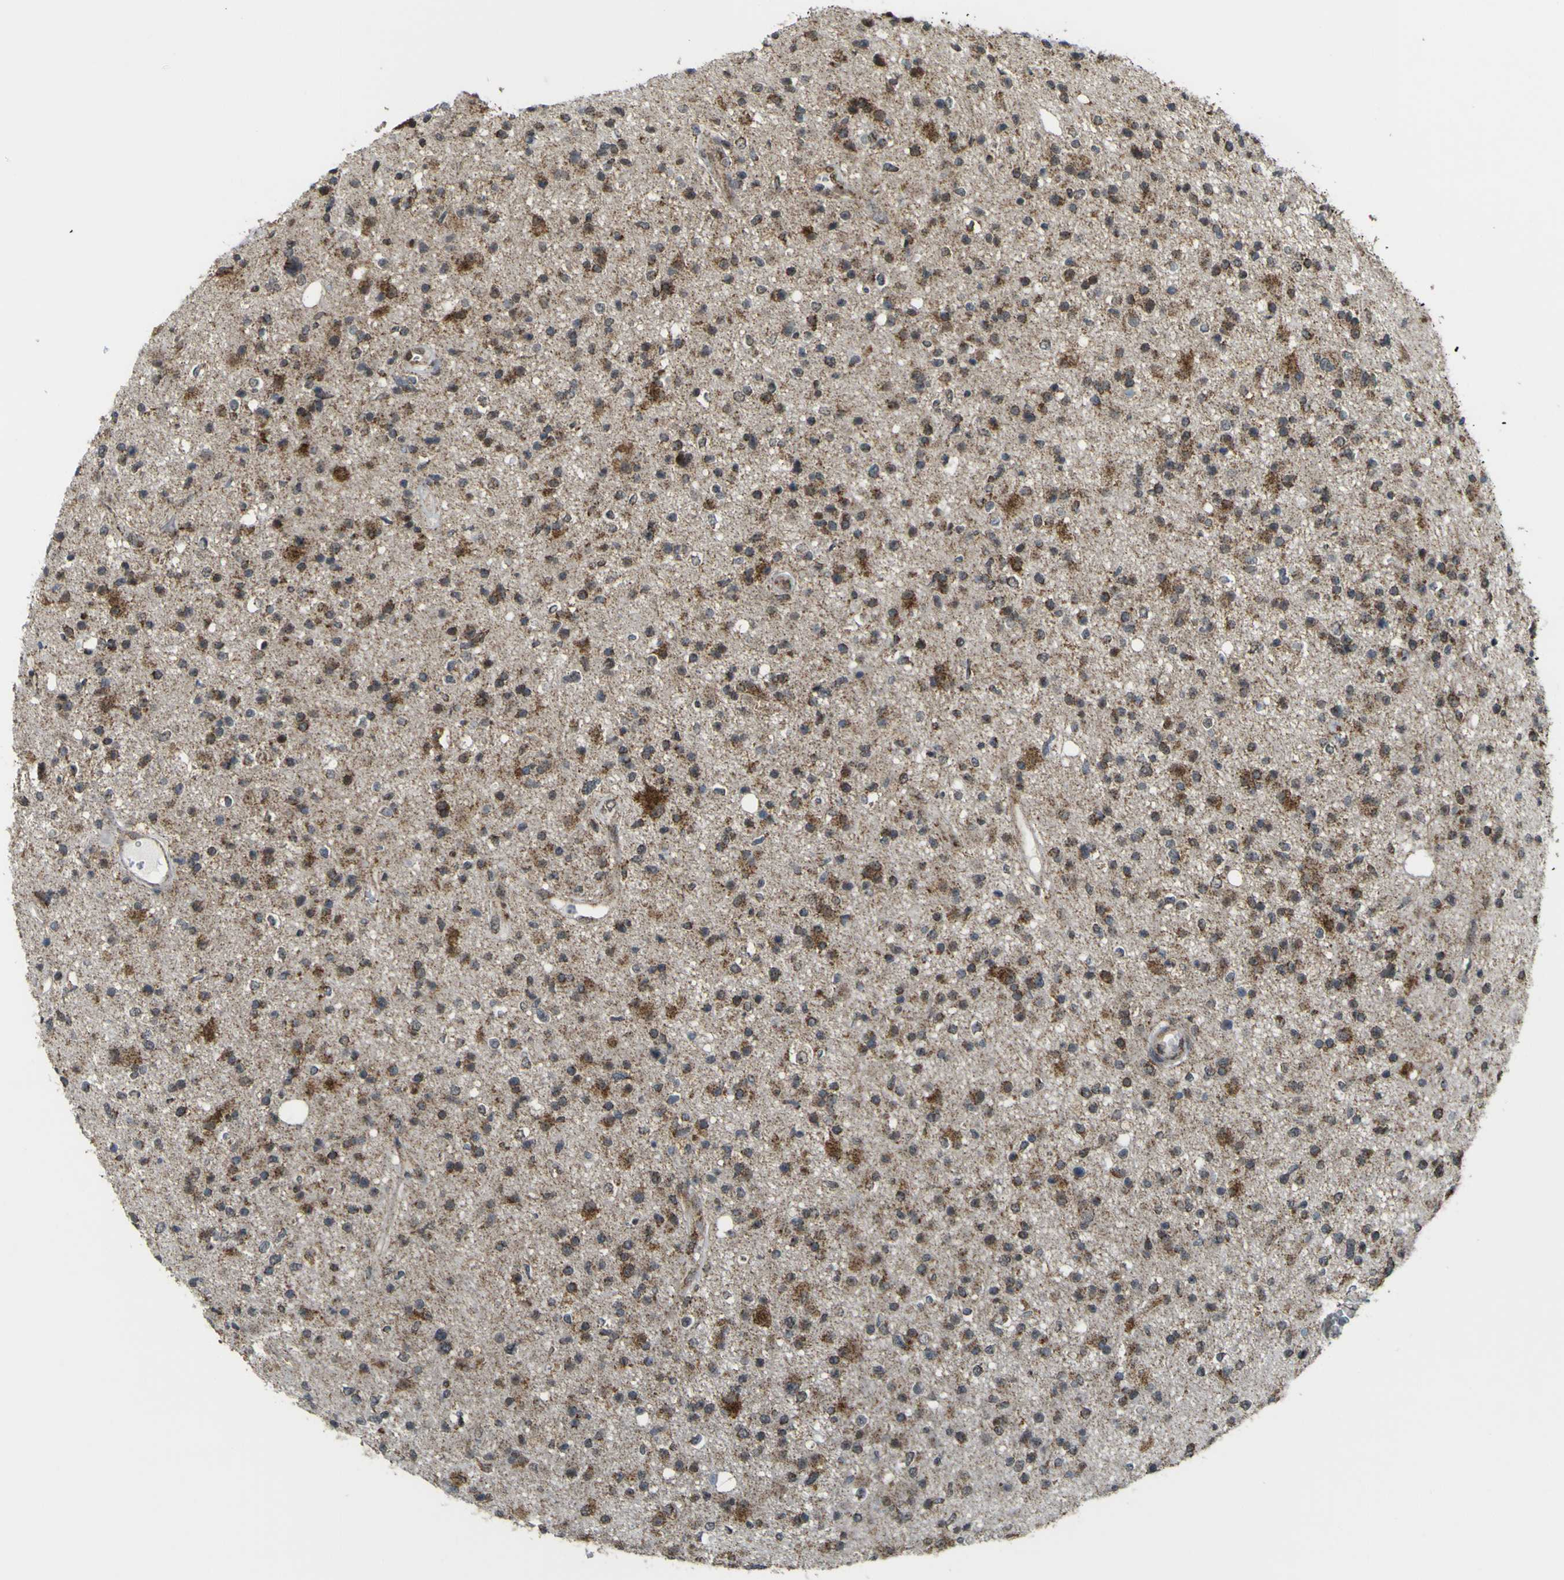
{"staining": {"intensity": "moderate", "quantity": ">75%", "location": "cytoplasmic/membranous,nuclear"}, "tissue": "glioma", "cell_type": "Tumor cells", "image_type": "cancer", "snomed": [{"axis": "morphology", "description": "Glioma, malignant, High grade"}, {"axis": "topography", "description": "Brain"}], "caption": "Immunohistochemistry (DAB) staining of glioma displays moderate cytoplasmic/membranous and nuclear protein expression in about >75% of tumor cells.", "gene": "ACBD5", "patient": {"sex": "male", "age": 33}}